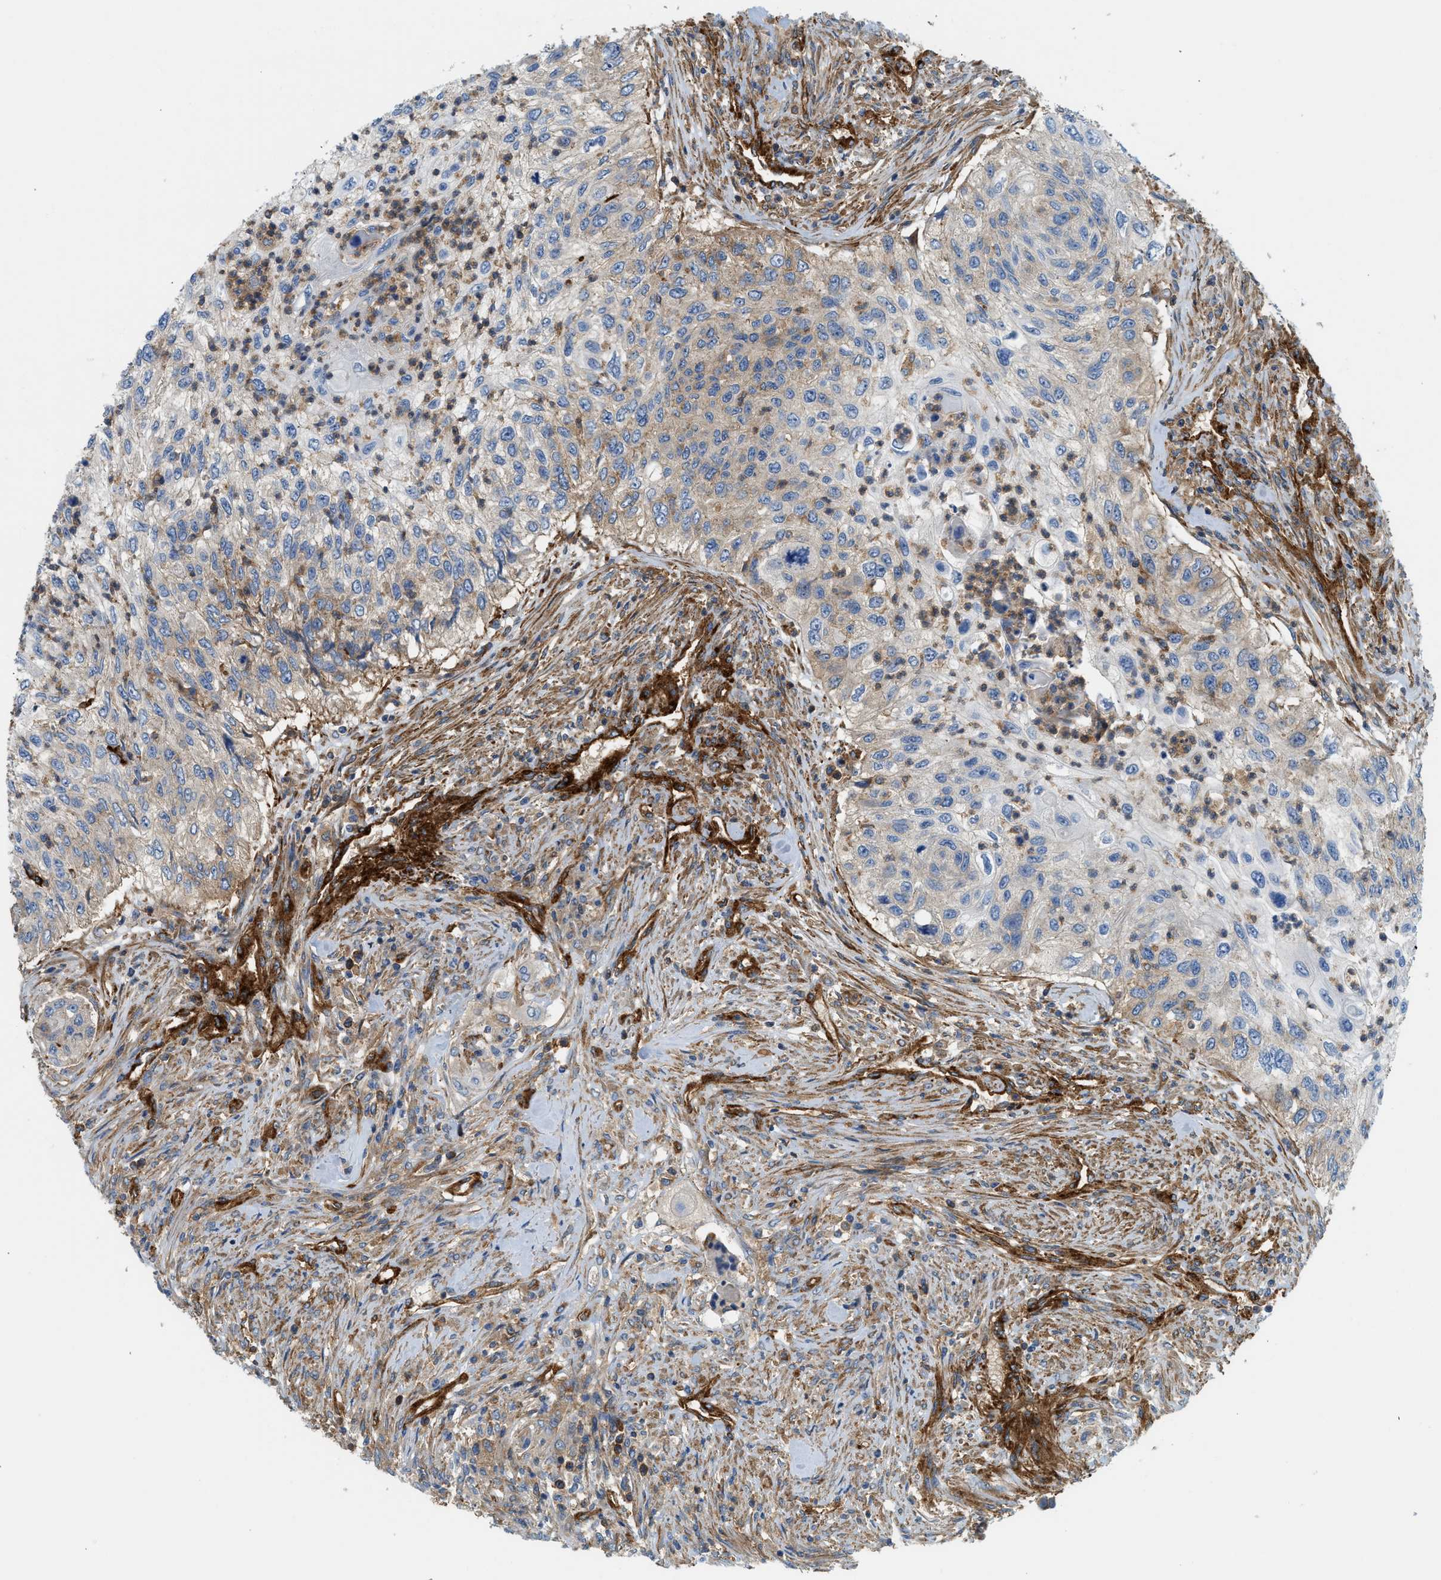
{"staining": {"intensity": "weak", "quantity": "<25%", "location": "cytoplasmic/membranous"}, "tissue": "urothelial cancer", "cell_type": "Tumor cells", "image_type": "cancer", "snomed": [{"axis": "morphology", "description": "Urothelial carcinoma, High grade"}, {"axis": "topography", "description": "Urinary bladder"}], "caption": "Immunohistochemistry (IHC) micrograph of urothelial cancer stained for a protein (brown), which exhibits no staining in tumor cells.", "gene": "HIP1", "patient": {"sex": "female", "age": 60}}